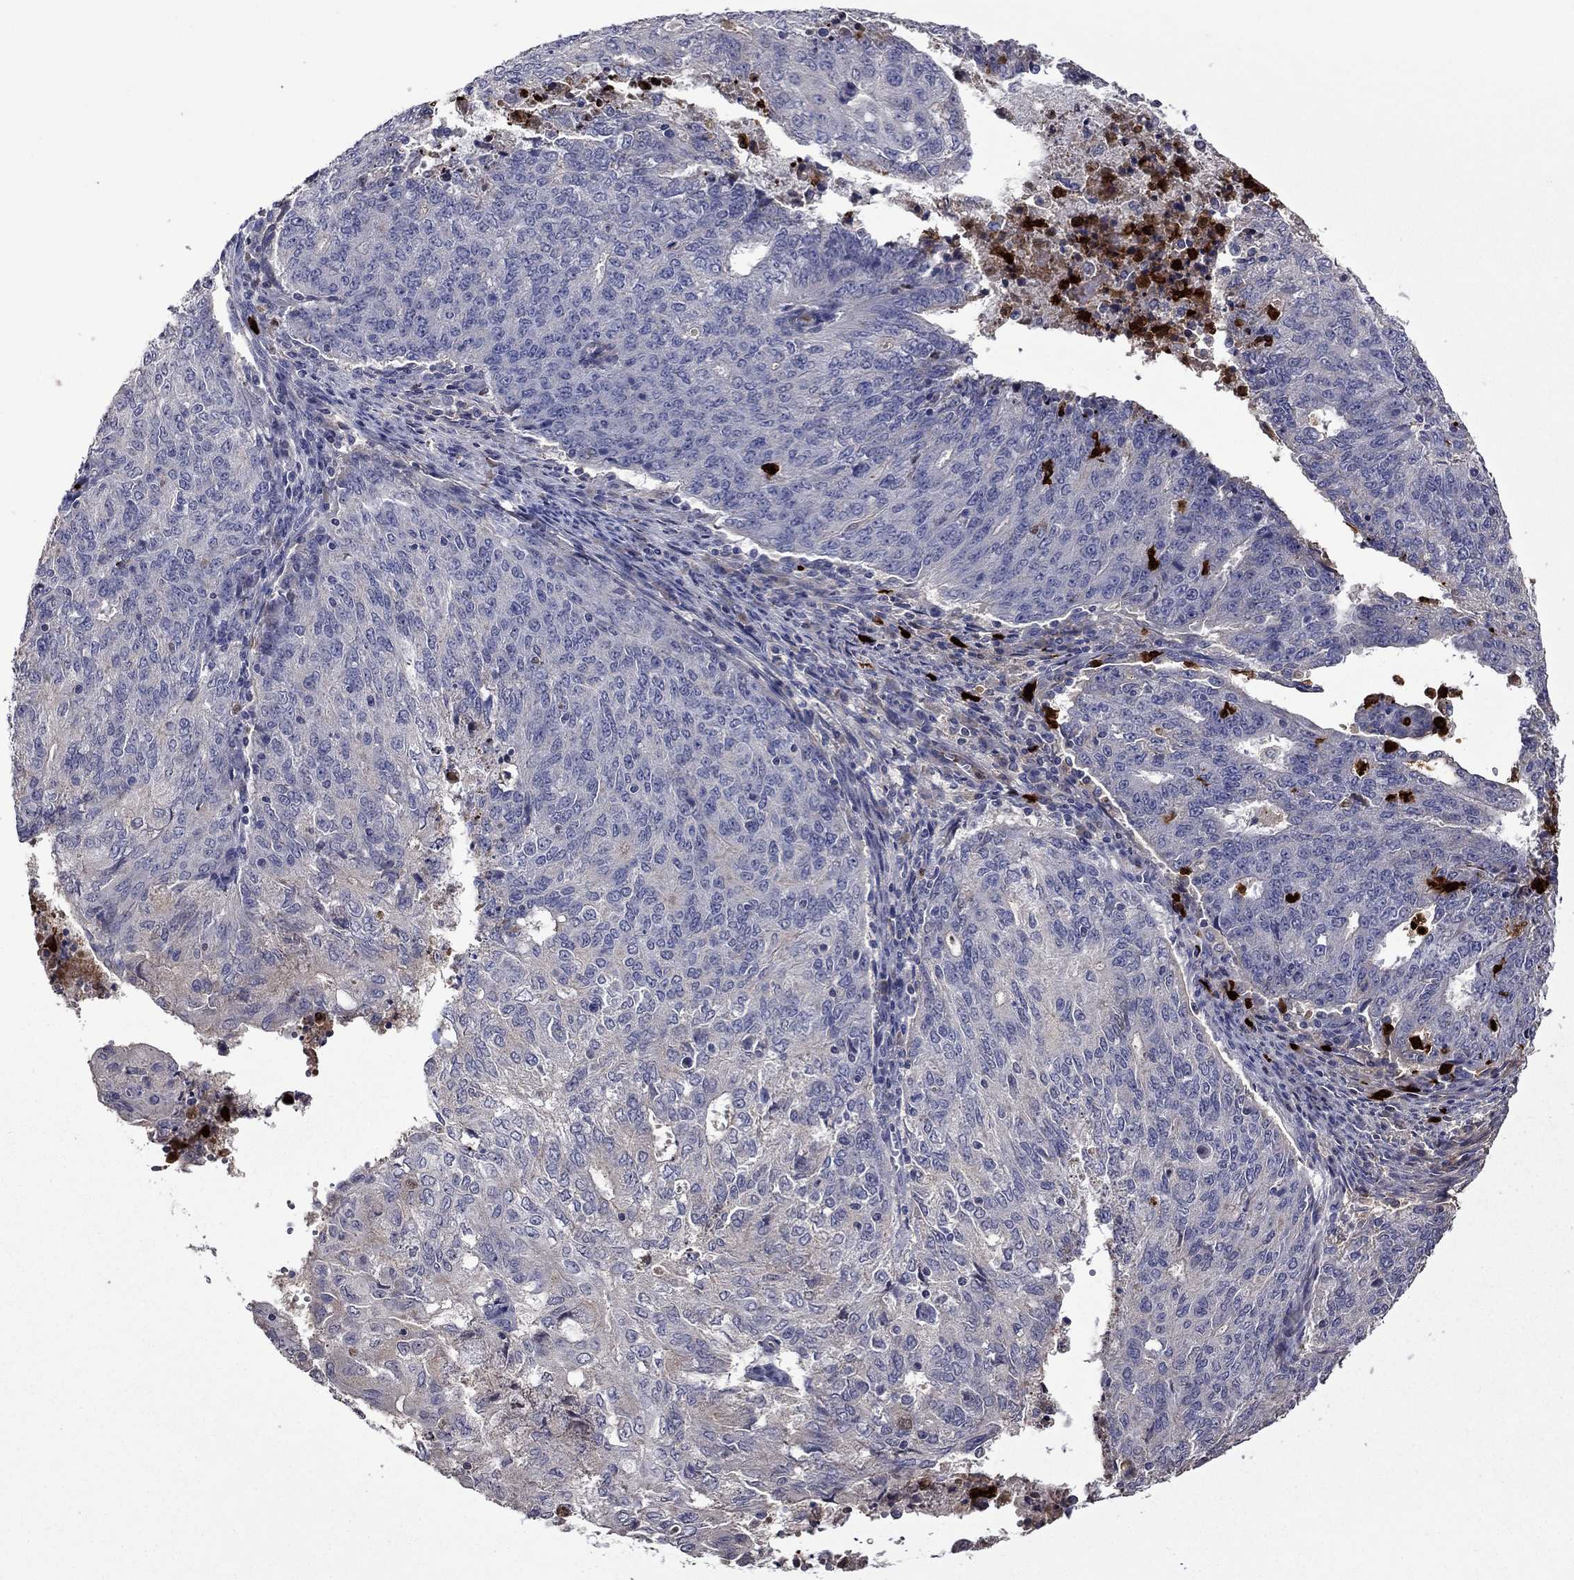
{"staining": {"intensity": "negative", "quantity": "none", "location": "none"}, "tissue": "endometrial cancer", "cell_type": "Tumor cells", "image_type": "cancer", "snomed": [{"axis": "morphology", "description": "Adenocarcinoma, NOS"}, {"axis": "topography", "description": "Endometrium"}], "caption": "Immunohistochemical staining of human endometrial cancer exhibits no significant positivity in tumor cells.", "gene": "SATB1", "patient": {"sex": "female", "age": 82}}